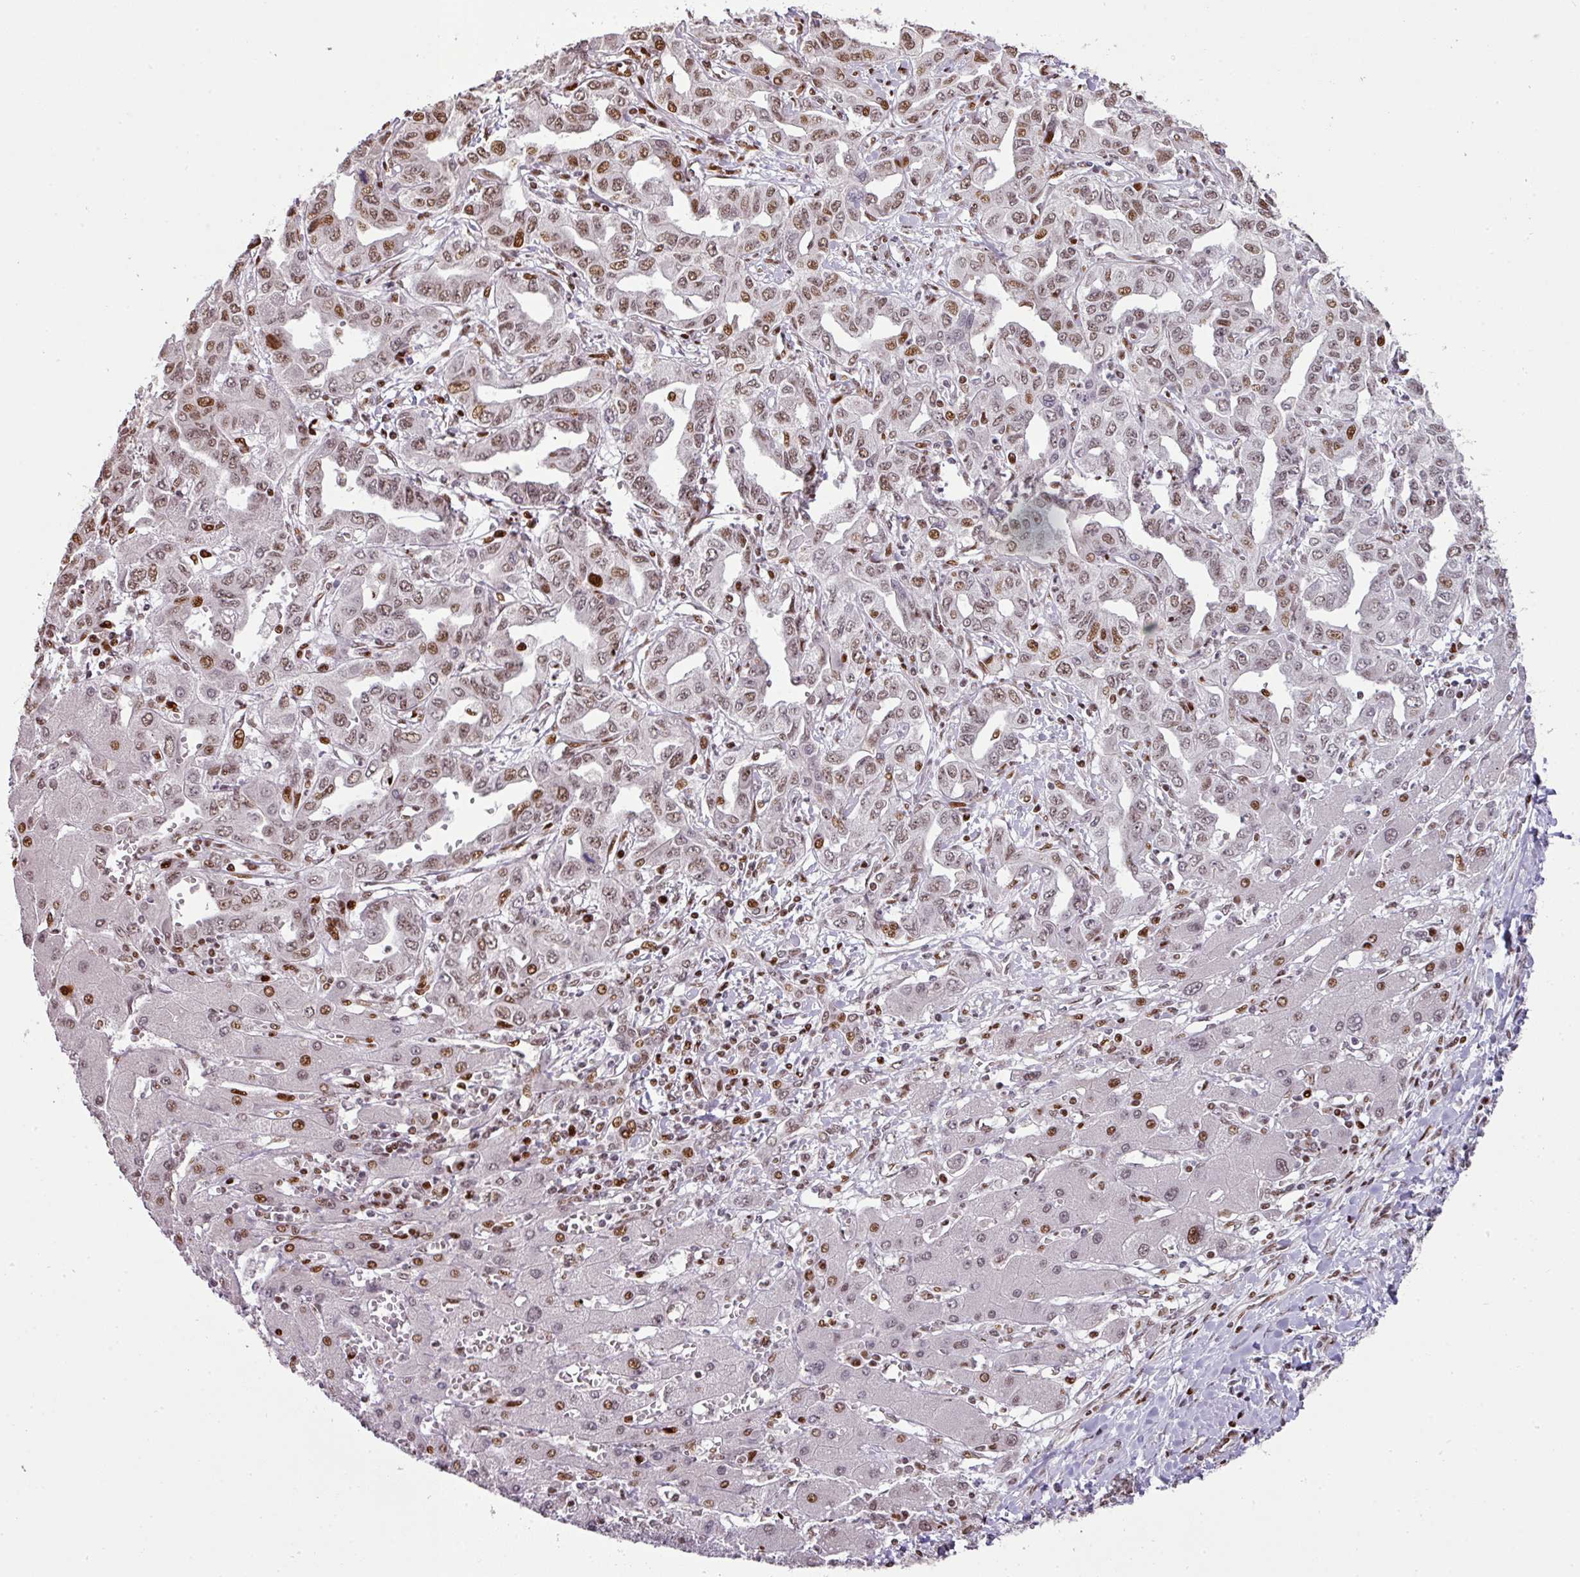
{"staining": {"intensity": "moderate", "quantity": ">75%", "location": "nuclear"}, "tissue": "liver cancer", "cell_type": "Tumor cells", "image_type": "cancer", "snomed": [{"axis": "morphology", "description": "Cholangiocarcinoma"}, {"axis": "topography", "description": "Liver"}], "caption": "About >75% of tumor cells in human liver cancer (cholangiocarcinoma) demonstrate moderate nuclear protein staining as visualized by brown immunohistochemical staining.", "gene": "MYSM1", "patient": {"sex": "male", "age": 59}}